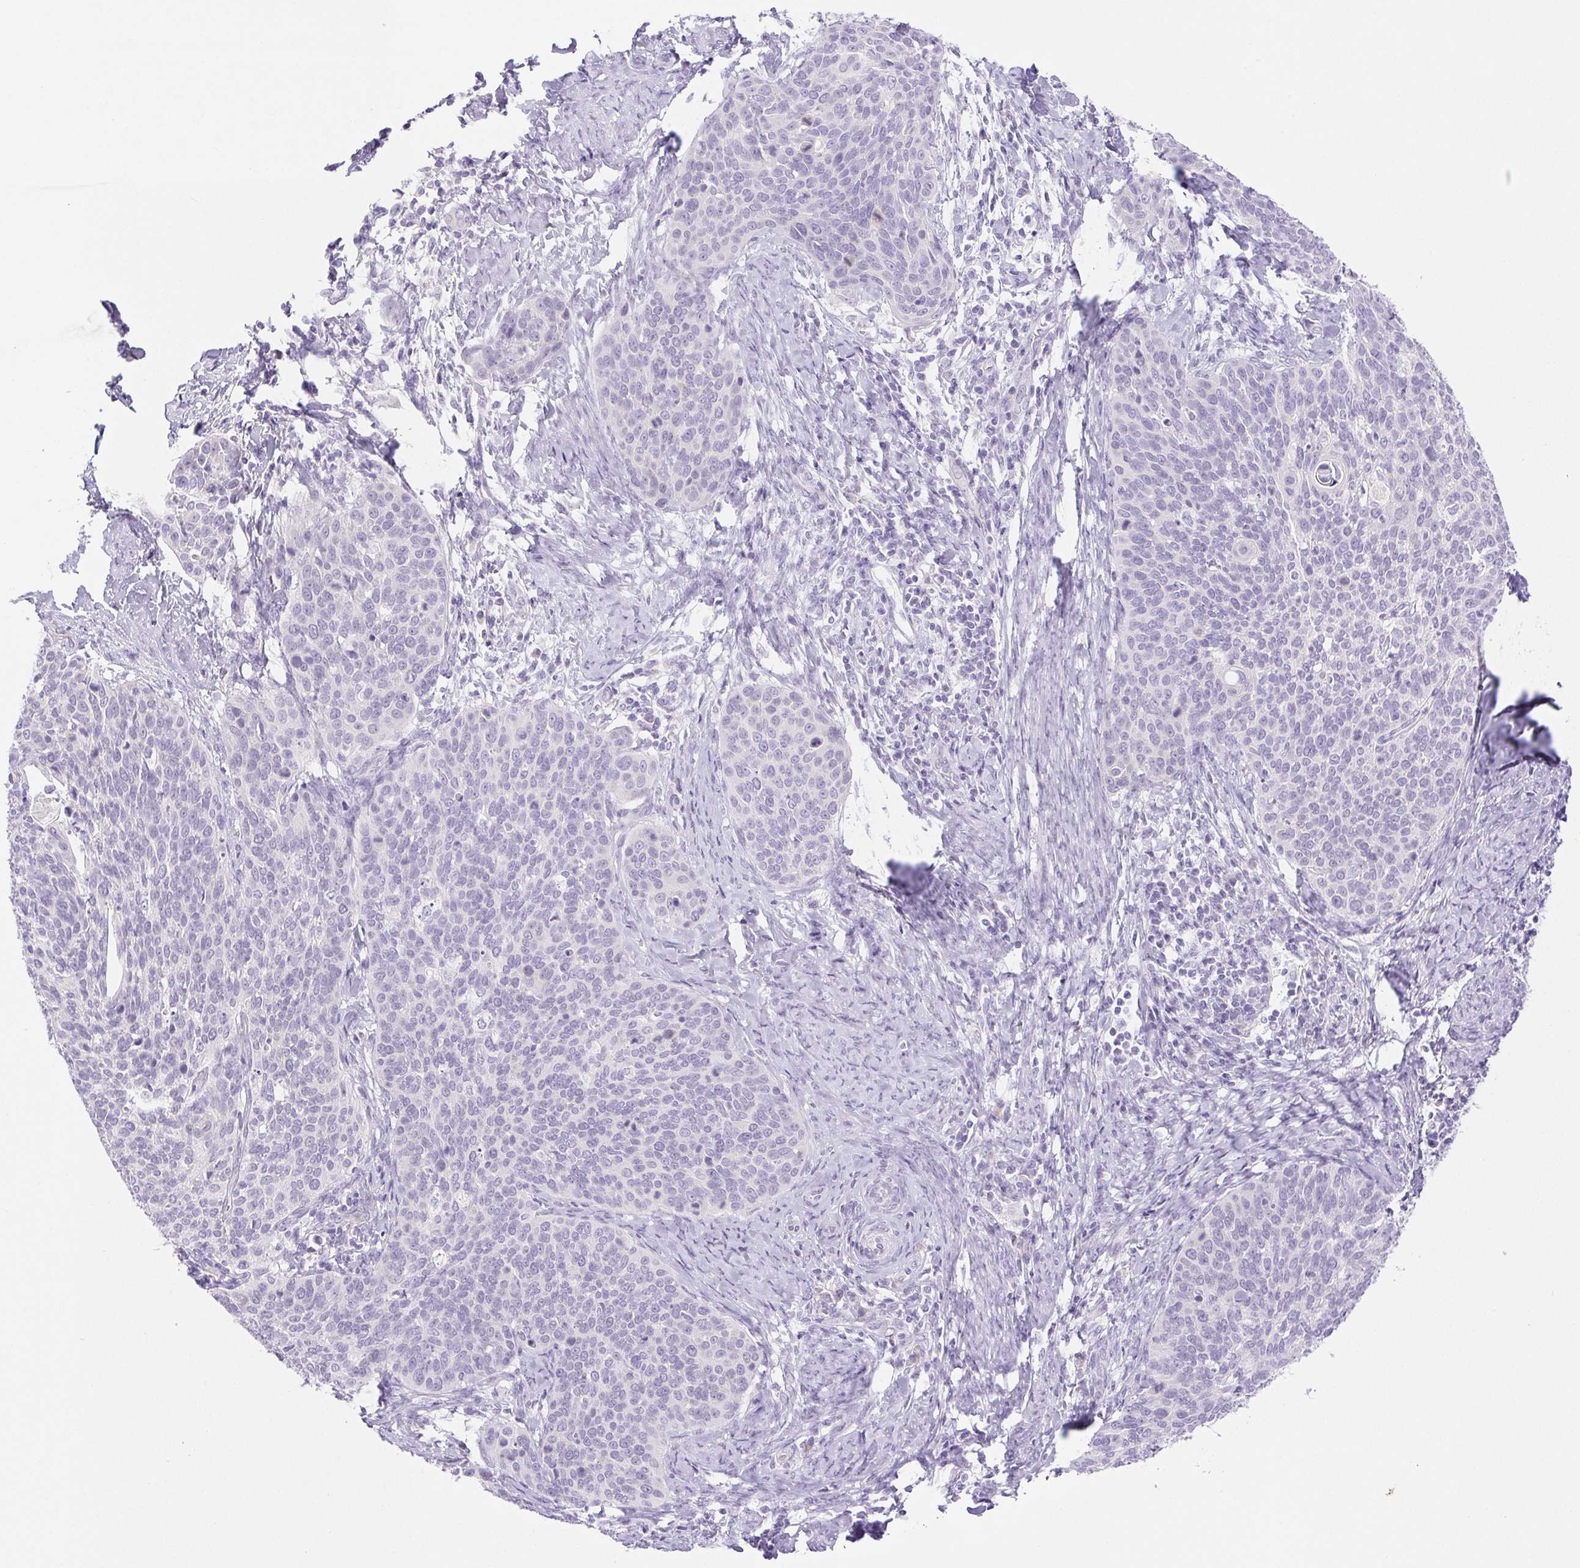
{"staining": {"intensity": "negative", "quantity": "none", "location": "none"}, "tissue": "cervical cancer", "cell_type": "Tumor cells", "image_type": "cancer", "snomed": [{"axis": "morphology", "description": "Squamous cell carcinoma, NOS"}, {"axis": "topography", "description": "Cervix"}], "caption": "The photomicrograph demonstrates no significant staining in tumor cells of cervical cancer.", "gene": "PAPPA2", "patient": {"sex": "female", "age": 69}}